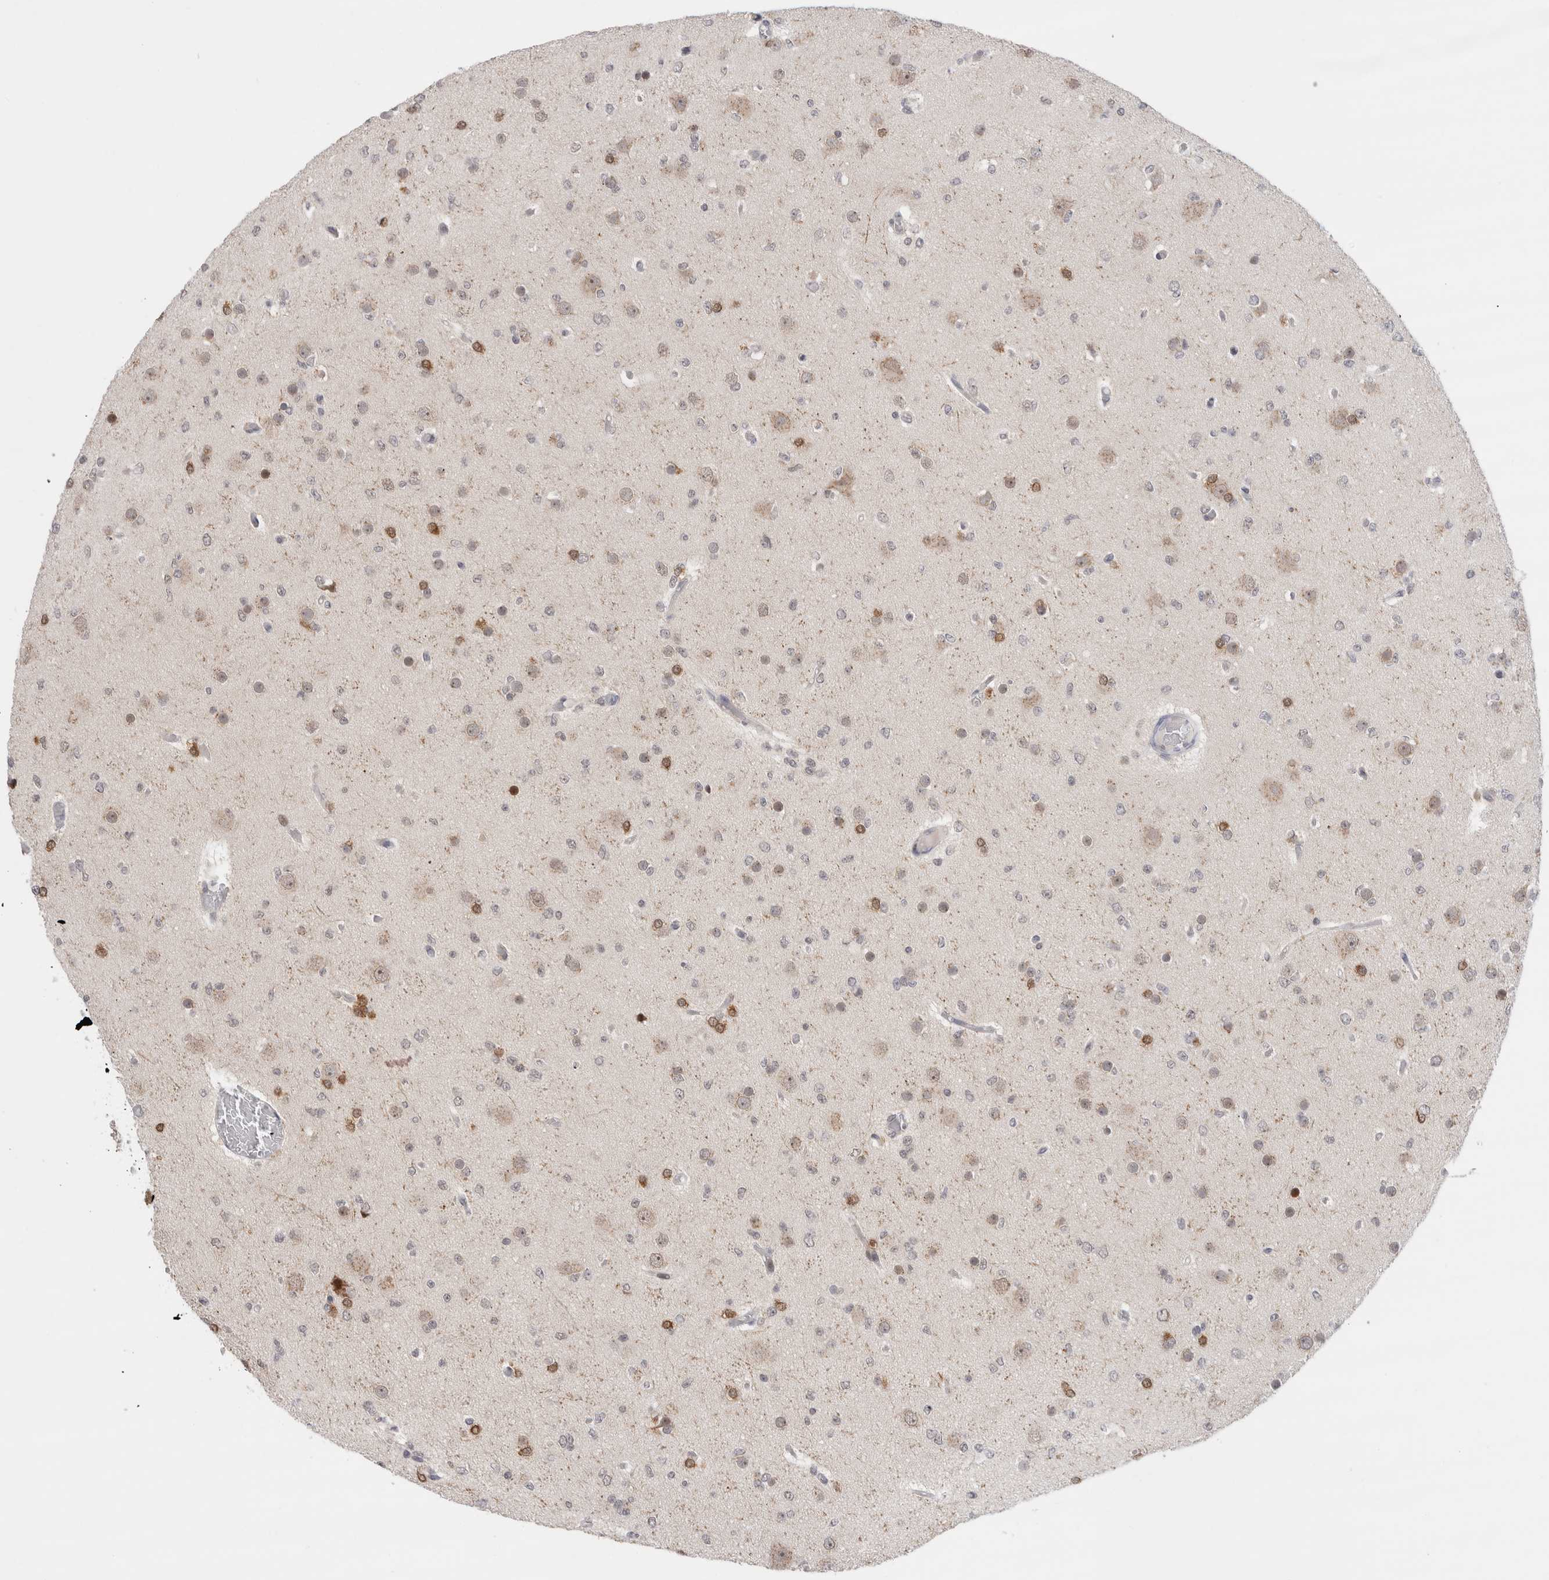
{"staining": {"intensity": "weak", "quantity": "<25%", "location": "cytoplasmic/membranous"}, "tissue": "glioma", "cell_type": "Tumor cells", "image_type": "cancer", "snomed": [{"axis": "morphology", "description": "Glioma, malignant, Low grade"}, {"axis": "topography", "description": "Brain"}], "caption": "Immunohistochemical staining of human low-grade glioma (malignant) demonstrates no significant expression in tumor cells.", "gene": "ZNF521", "patient": {"sex": "female", "age": 22}}